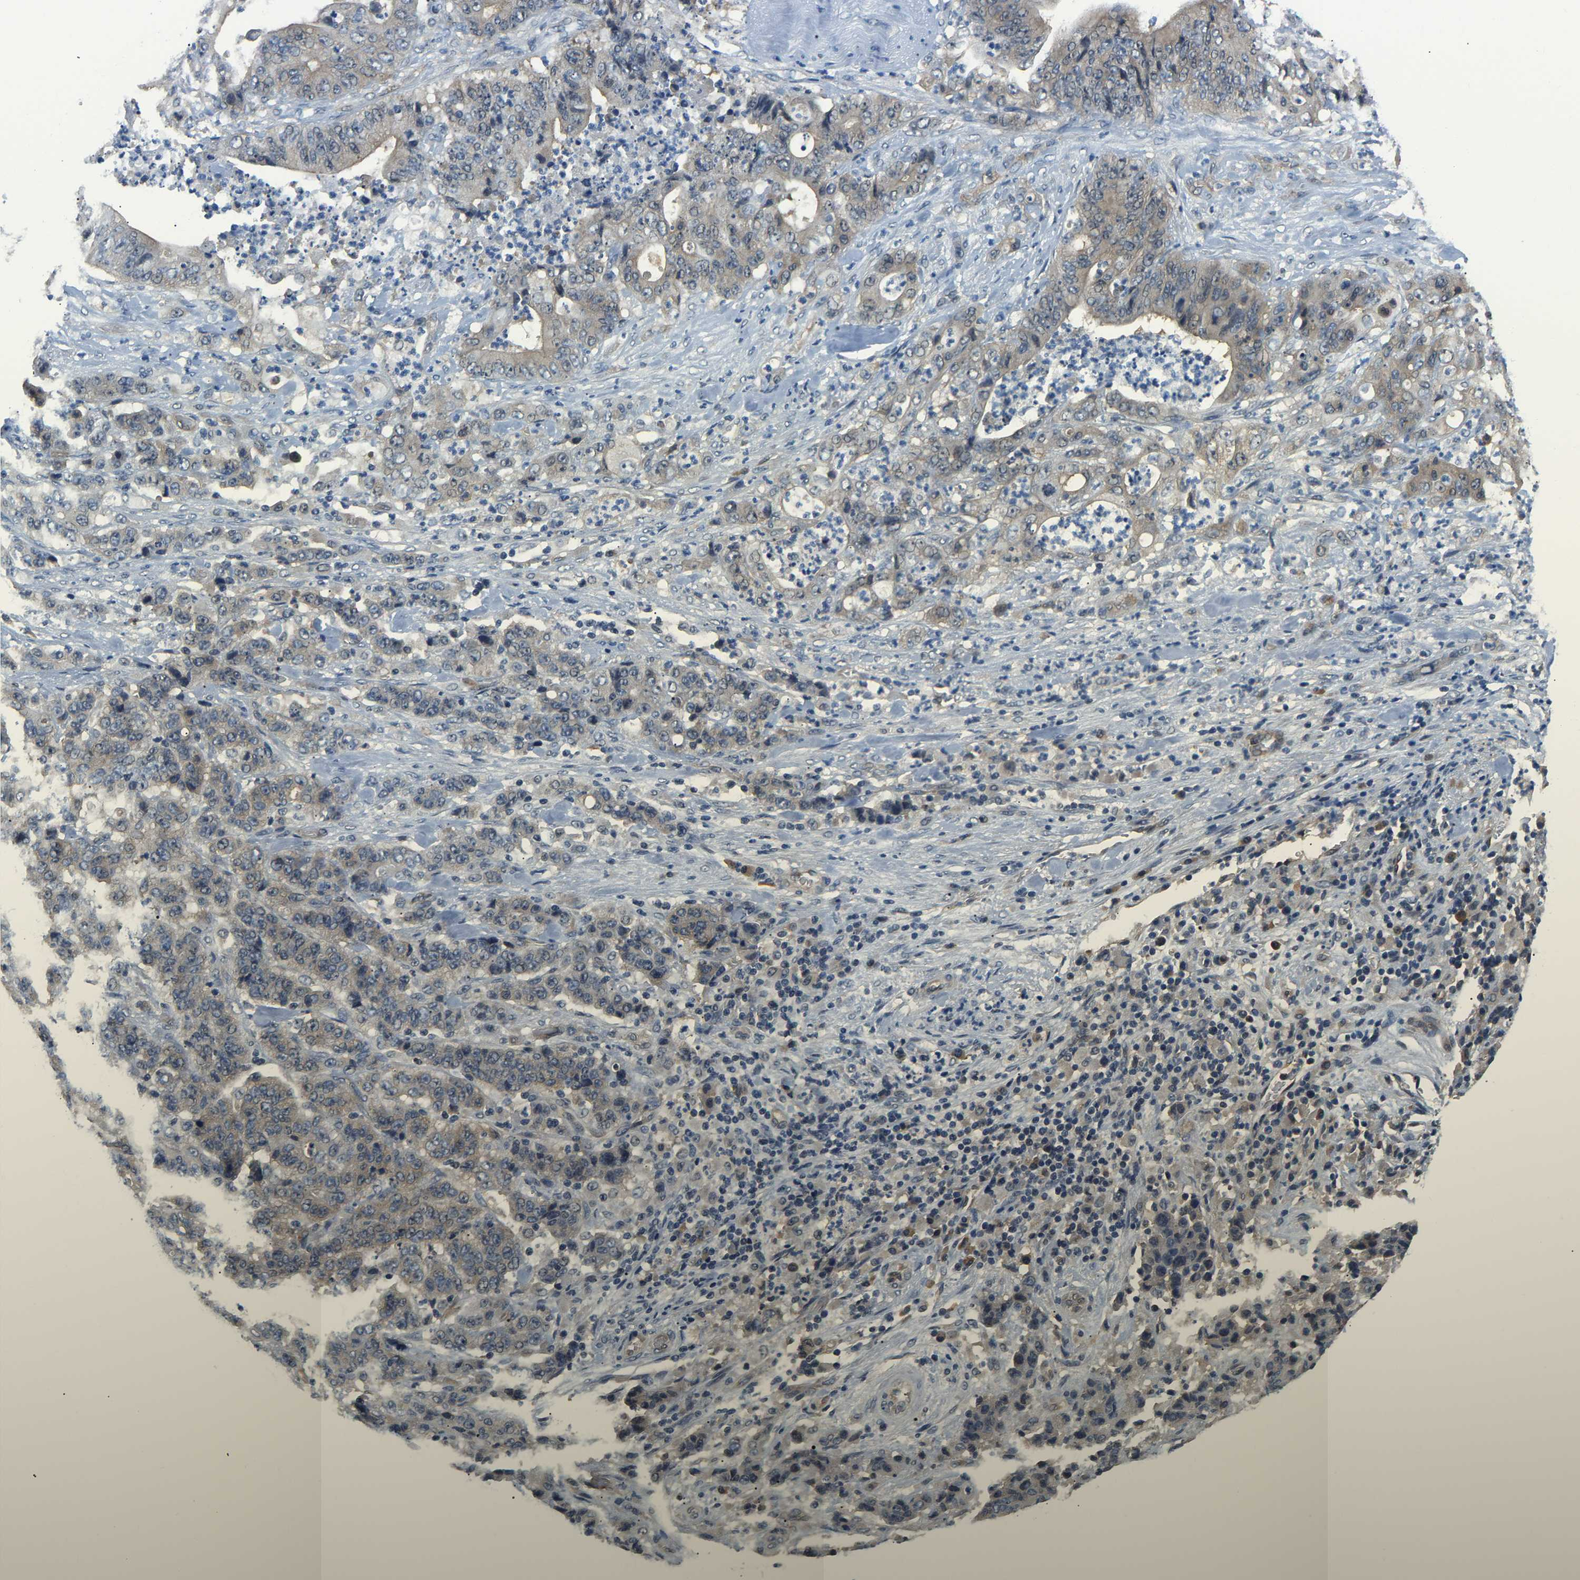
{"staining": {"intensity": "negative", "quantity": "none", "location": "none"}, "tissue": "stomach cancer", "cell_type": "Tumor cells", "image_type": "cancer", "snomed": [{"axis": "morphology", "description": "Adenocarcinoma, NOS"}, {"axis": "topography", "description": "Stomach"}], "caption": "An immunohistochemistry (IHC) photomicrograph of adenocarcinoma (stomach) is shown. There is no staining in tumor cells of adenocarcinoma (stomach).", "gene": "ARHGEF12", "patient": {"sex": "female", "age": 73}}